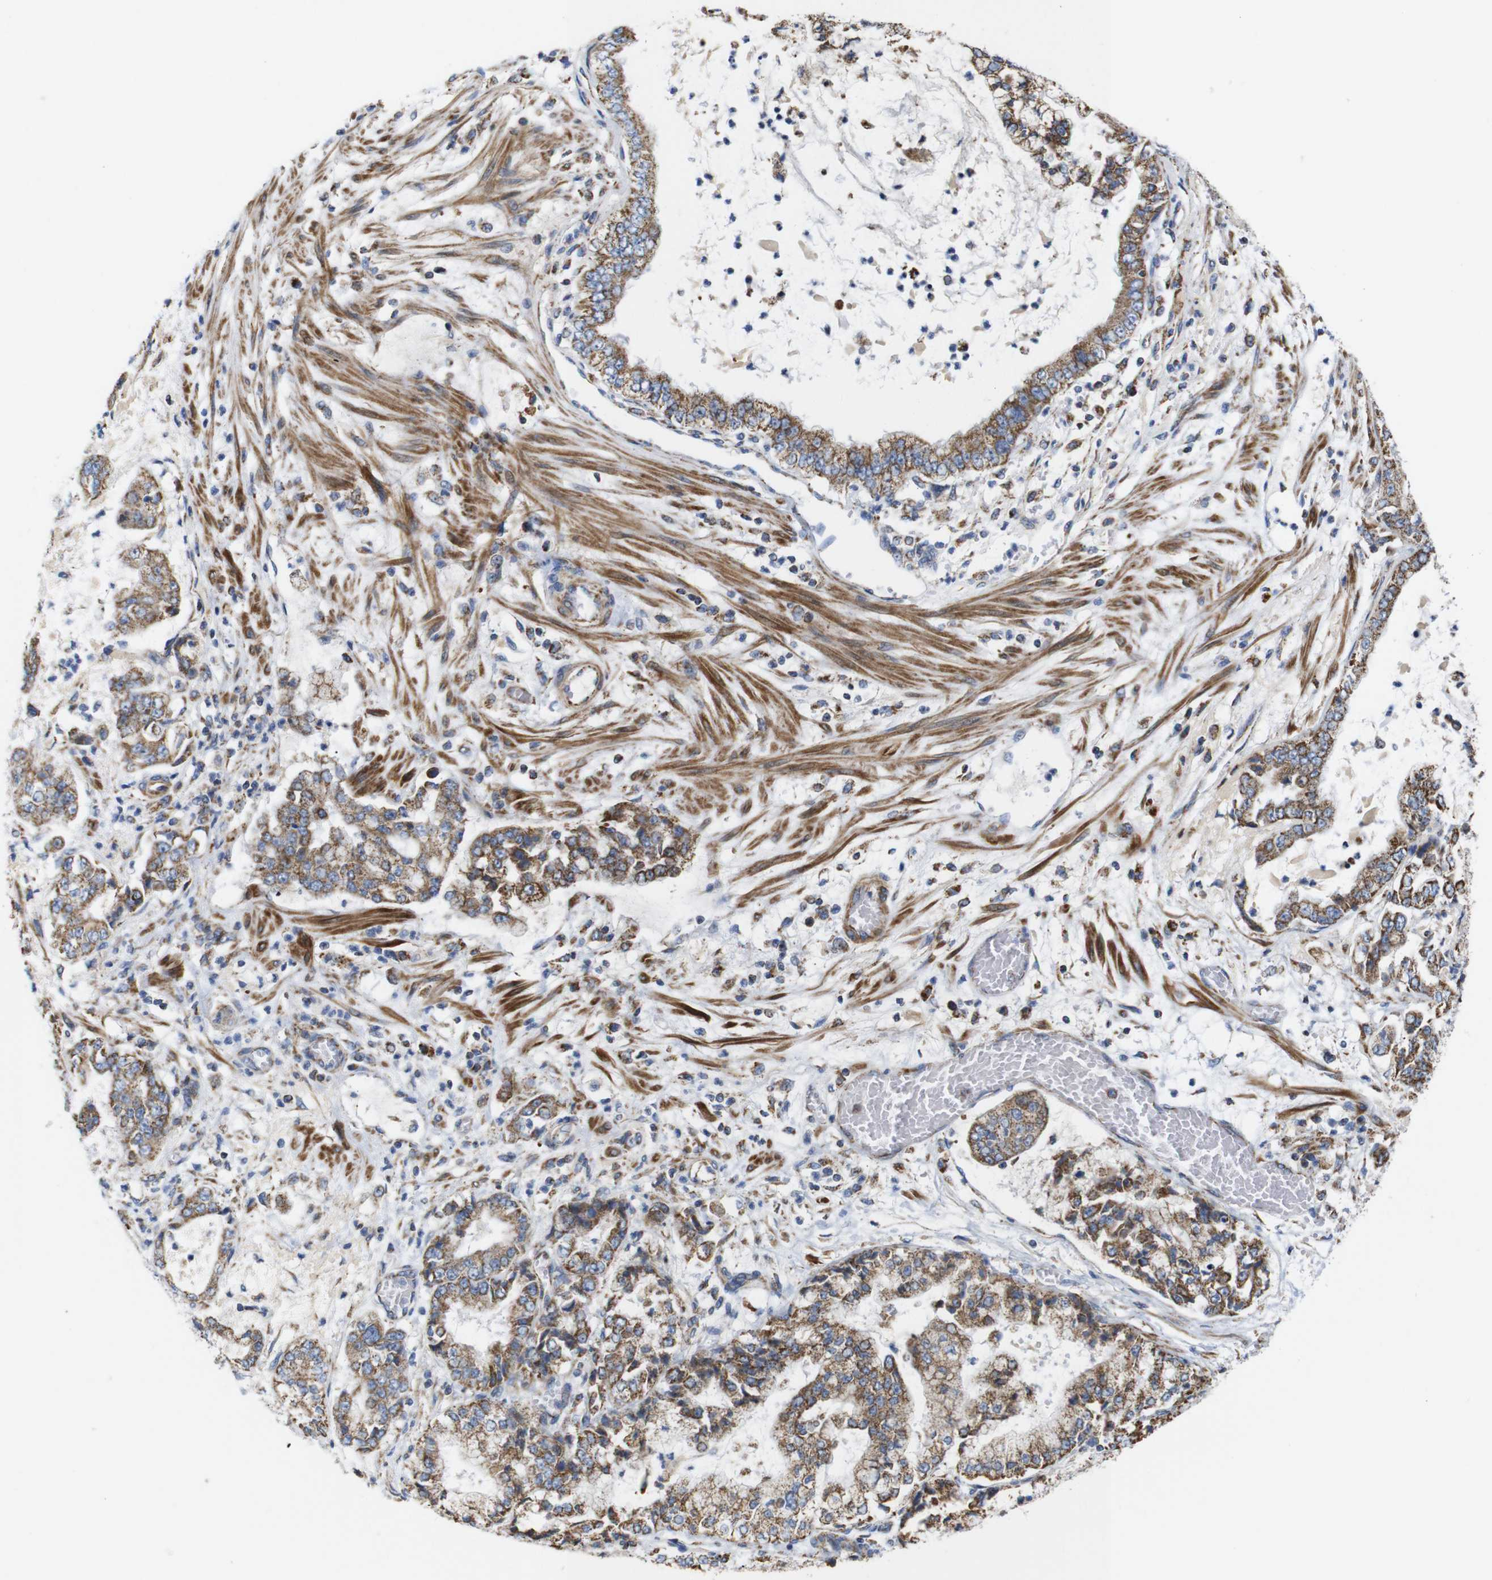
{"staining": {"intensity": "strong", "quantity": ">75%", "location": "cytoplasmic/membranous"}, "tissue": "stomach cancer", "cell_type": "Tumor cells", "image_type": "cancer", "snomed": [{"axis": "morphology", "description": "Adenocarcinoma, NOS"}, {"axis": "topography", "description": "Stomach"}], "caption": "IHC (DAB (3,3'-diaminobenzidine)) staining of stomach cancer displays strong cytoplasmic/membranous protein staining in about >75% of tumor cells. (Stains: DAB (3,3'-diaminobenzidine) in brown, nuclei in blue, Microscopy: brightfield microscopy at high magnification).", "gene": "FAM171B", "patient": {"sex": "male", "age": 76}}